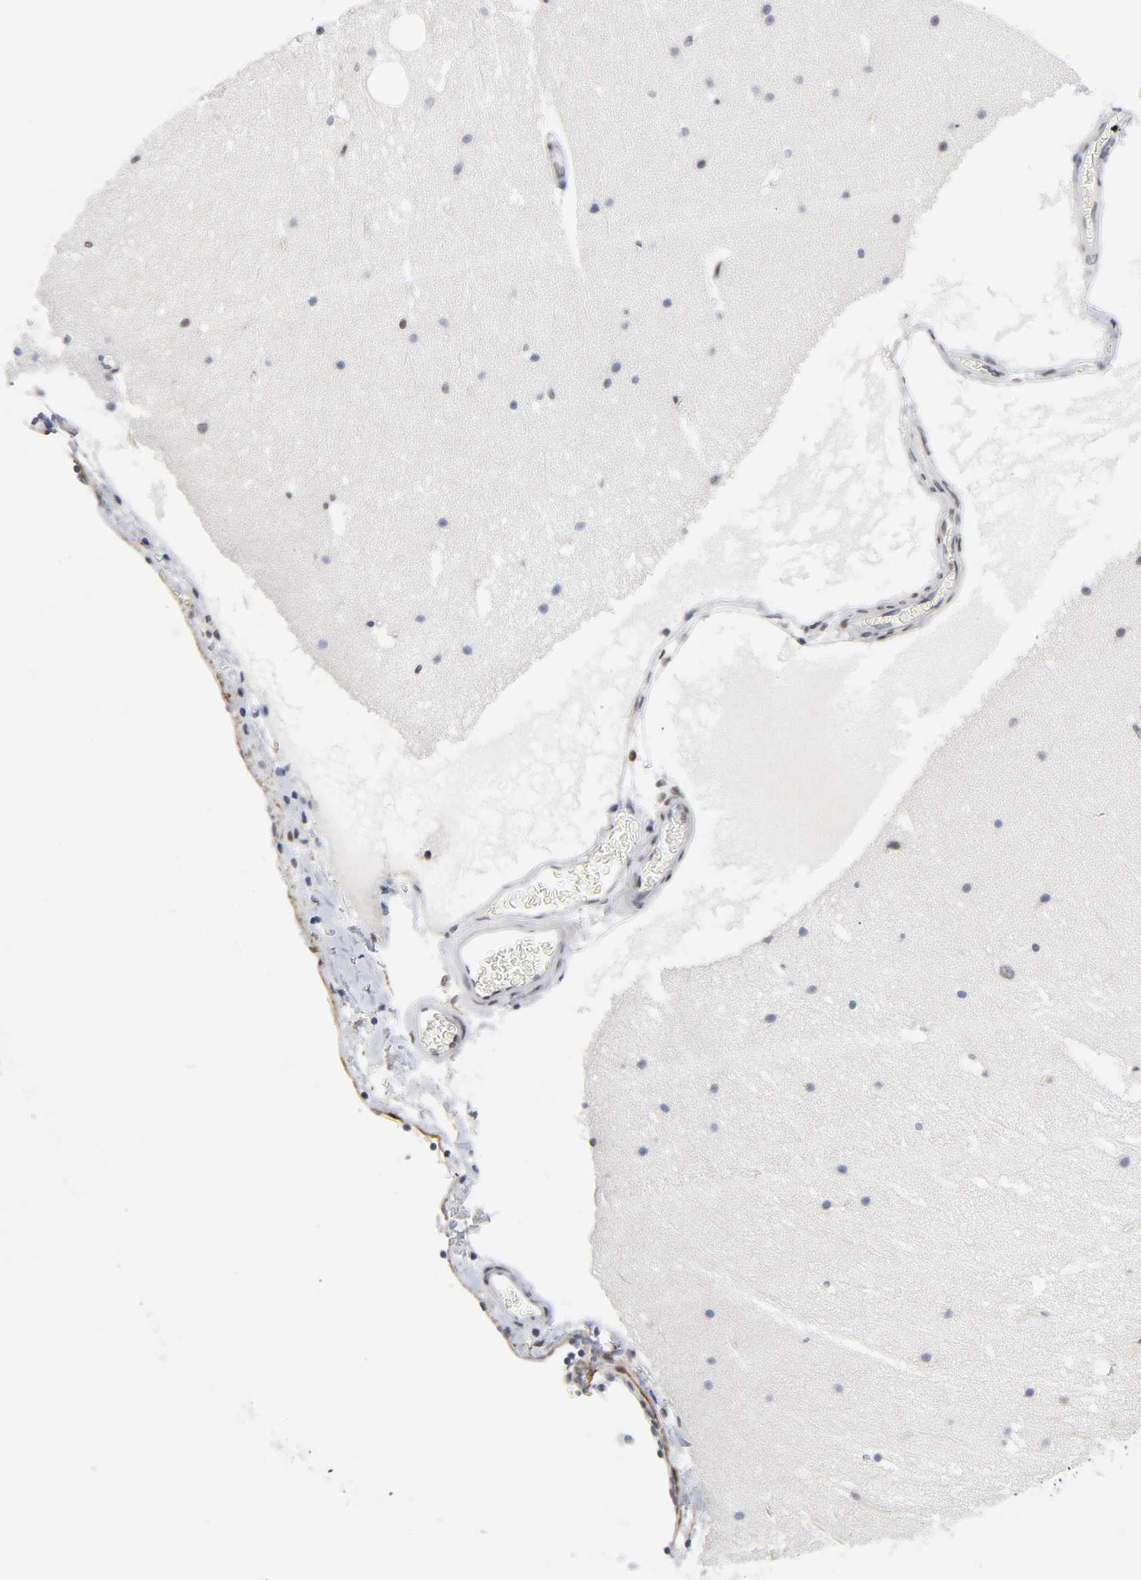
{"staining": {"intensity": "weak", "quantity": "<25%", "location": "nuclear"}, "tissue": "cerebellum", "cell_type": "Cells in granular layer", "image_type": "normal", "snomed": [{"axis": "morphology", "description": "Normal tissue, NOS"}, {"axis": "topography", "description": "Cerebellum"}], "caption": "This is a micrograph of immunohistochemistry staining of normal cerebellum, which shows no expression in cells in granular layer.", "gene": "DIDO1", "patient": {"sex": "female", "age": 19}}